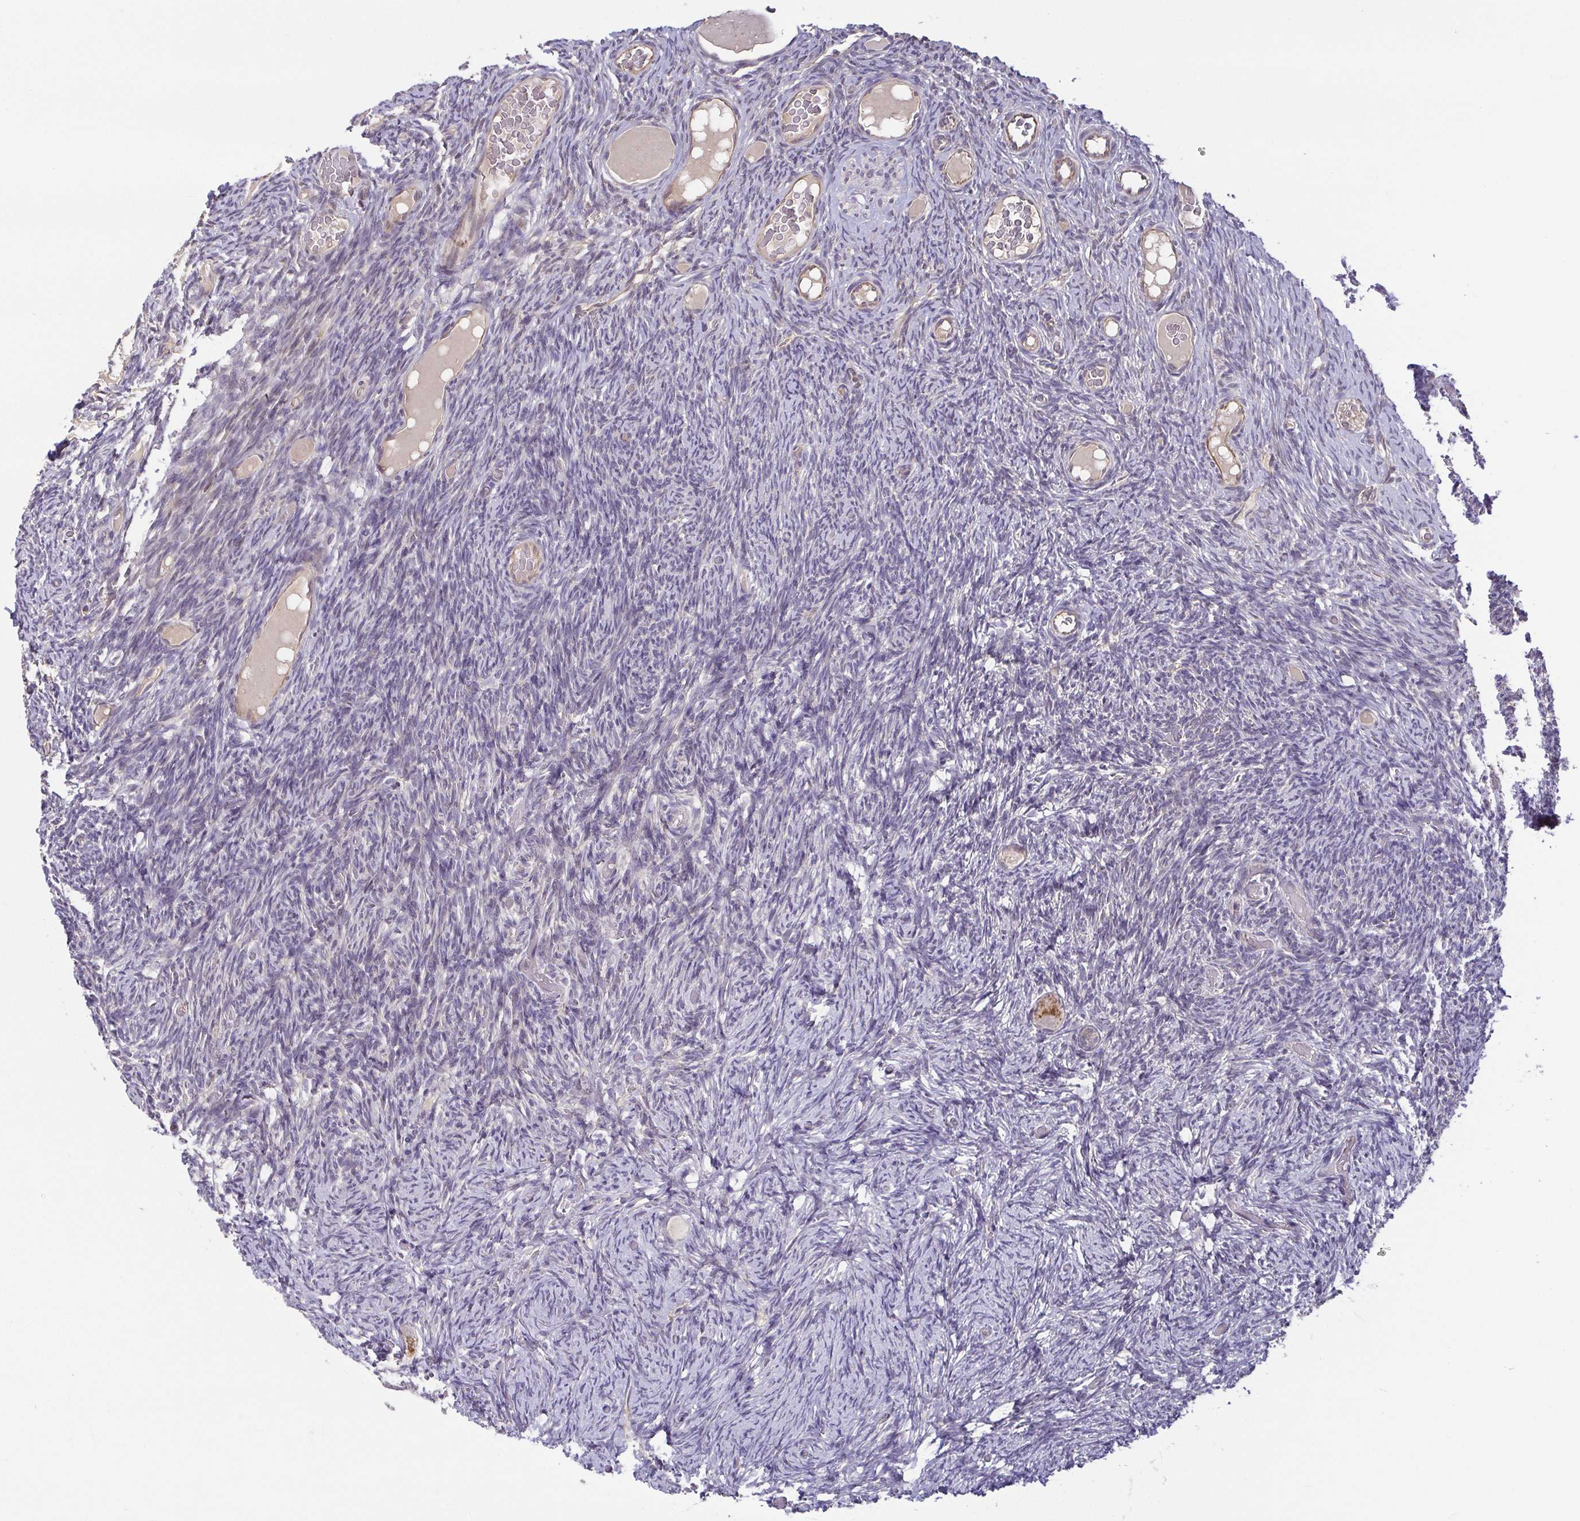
{"staining": {"intensity": "moderate", "quantity": "<25%", "location": "cytoplasmic/membranous"}, "tissue": "ovary", "cell_type": "Follicle cells", "image_type": "normal", "snomed": [{"axis": "morphology", "description": "Normal tissue, NOS"}, {"axis": "topography", "description": "Ovary"}], "caption": "Immunohistochemical staining of benign human ovary displays low levels of moderate cytoplasmic/membranous staining in about <25% of follicle cells. (Stains: DAB (3,3'-diaminobenzidine) in brown, nuclei in blue, Microscopy: brightfield microscopy at high magnification).", "gene": "OSBPL7", "patient": {"sex": "female", "age": 34}}